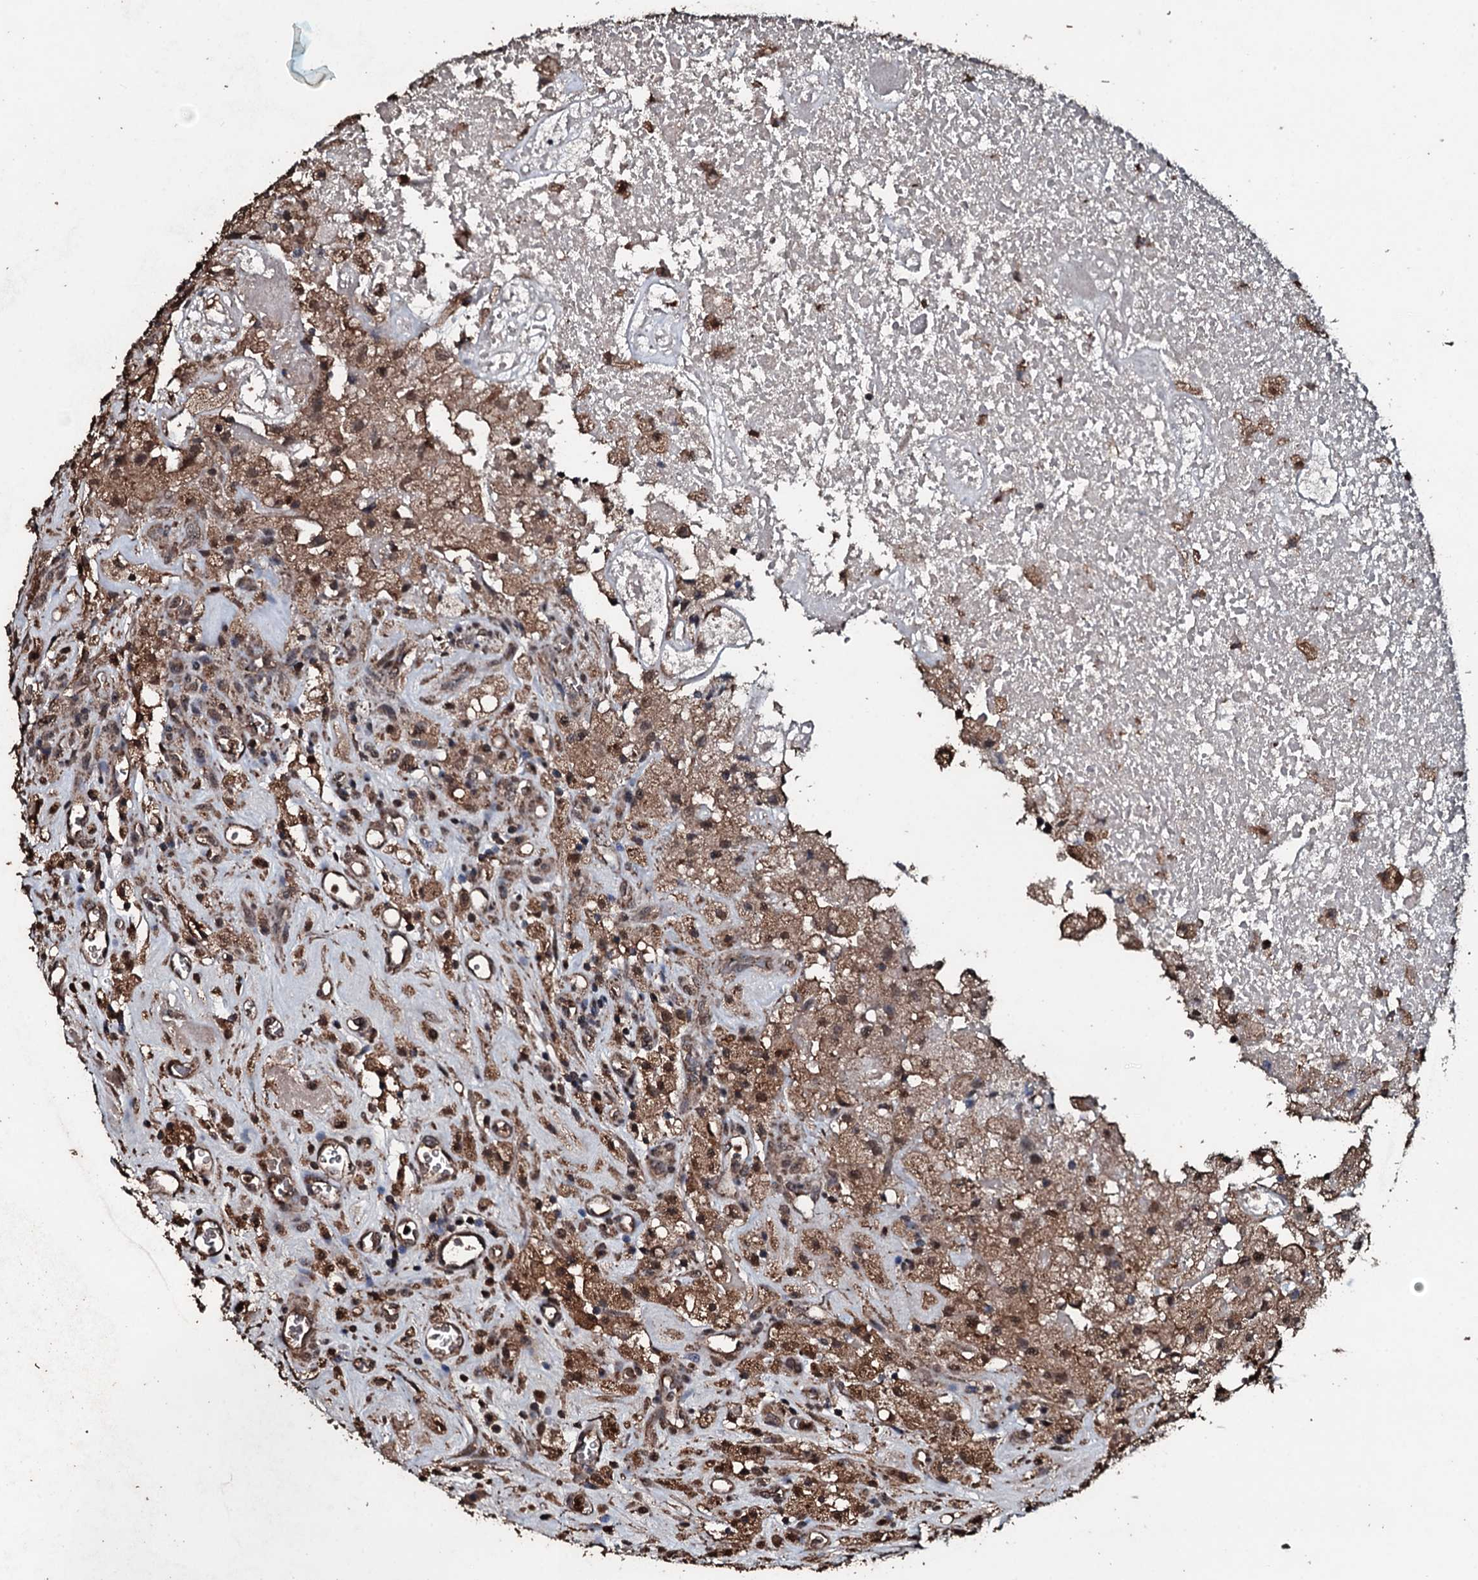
{"staining": {"intensity": "moderate", "quantity": ">75%", "location": "cytoplasmic/membranous,nuclear"}, "tissue": "glioma", "cell_type": "Tumor cells", "image_type": "cancer", "snomed": [{"axis": "morphology", "description": "Glioma, malignant, High grade"}, {"axis": "topography", "description": "Brain"}], "caption": "A photomicrograph of human malignant glioma (high-grade) stained for a protein demonstrates moderate cytoplasmic/membranous and nuclear brown staining in tumor cells.", "gene": "FAAP24", "patient": {"sex": "male", "age": 76}}